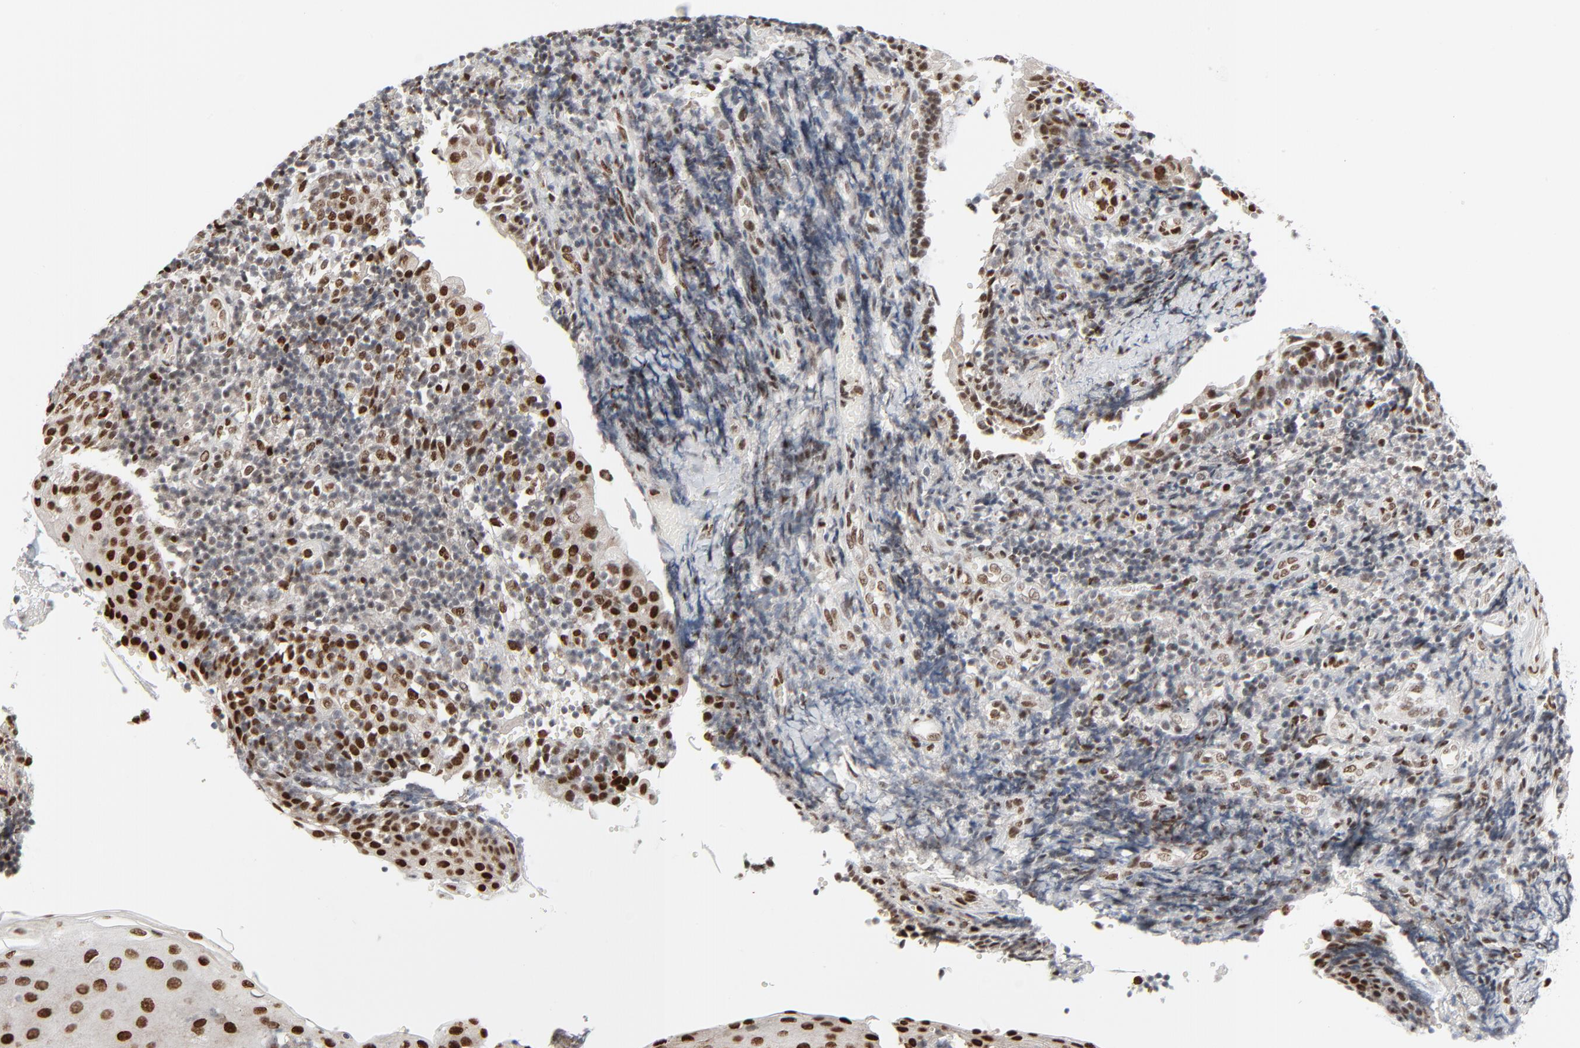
{"staining": {"intensity": "strong", "quantity": ">75%", "location": "nuclear"}, "tissue": "tonsil", "cell_type": "Germinal center cells", "image_type": "normal", "snomed": [{"axis": "morphology", "description": "Normal tissue, NOS"}, {"axis": "topography", "description": "Tonsil"}], "caption": "Immunohistochemistry (IHC) of normal tonsil shows high levels of strong nuclear positivity in approximately >75% of germinal center cells.", "gene": "CUX1", "patient": {"sex": "female", "age": 40}}